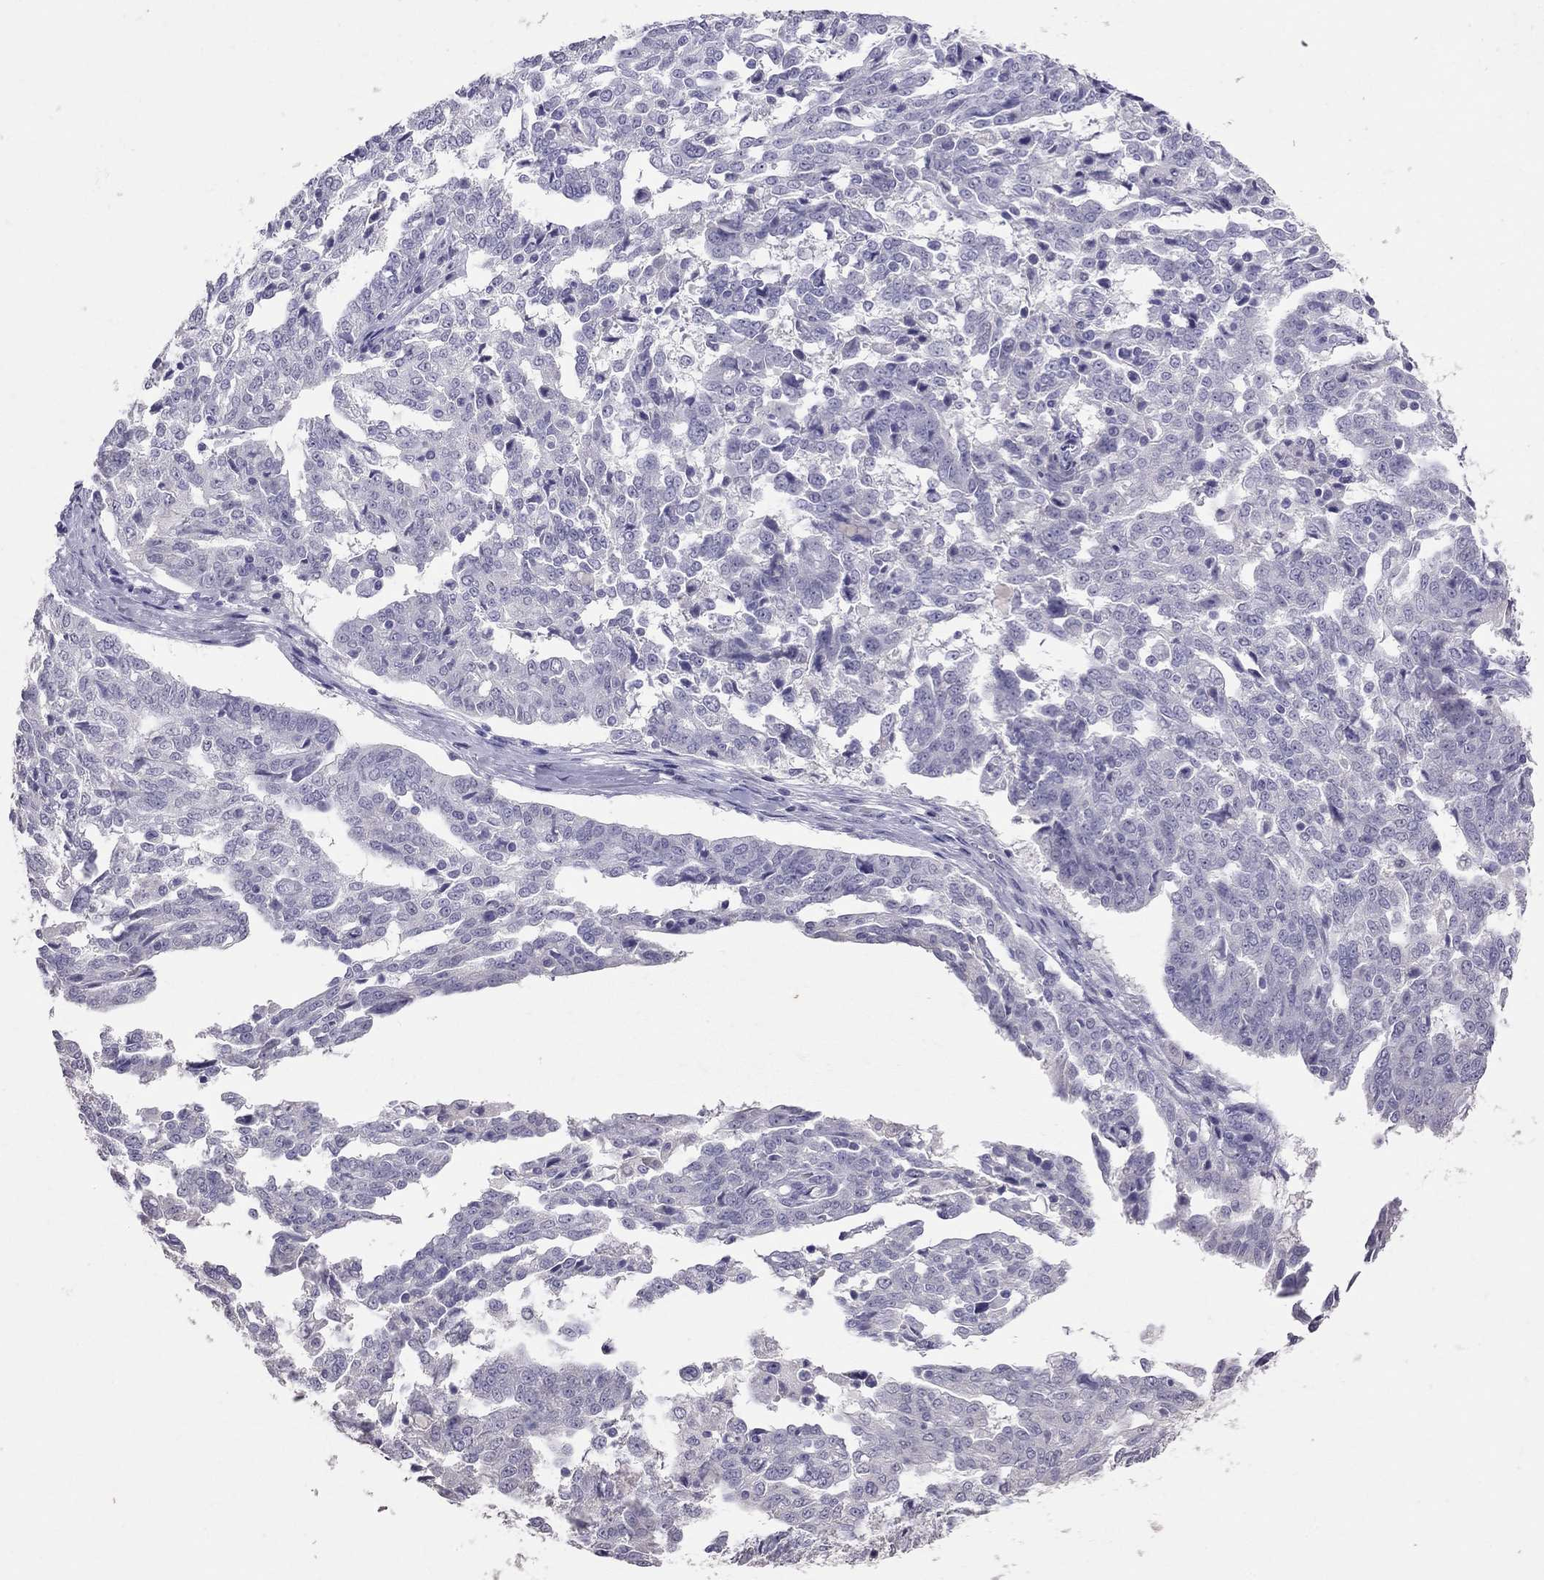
{"staining": {"intensity": "negative", "quantity": "none", "location": "none"}, "tissue": "ovarian cancer", "cell_type": "Tumor cells", "image_type": "cancer", "snomed": [{"axis": "morphology", "description": "Cystadenocarcinoma, serous, NOS"}, {"axis": "topography", "description": "Ovary"}], "caption": "Human ovarian cancer (serous cystadenocarcinoma) stained for a protein using IHC reveals no staining in tumor cells.", "gene": "PSMB11", "patient": {"sex": "female", "age": 67}}